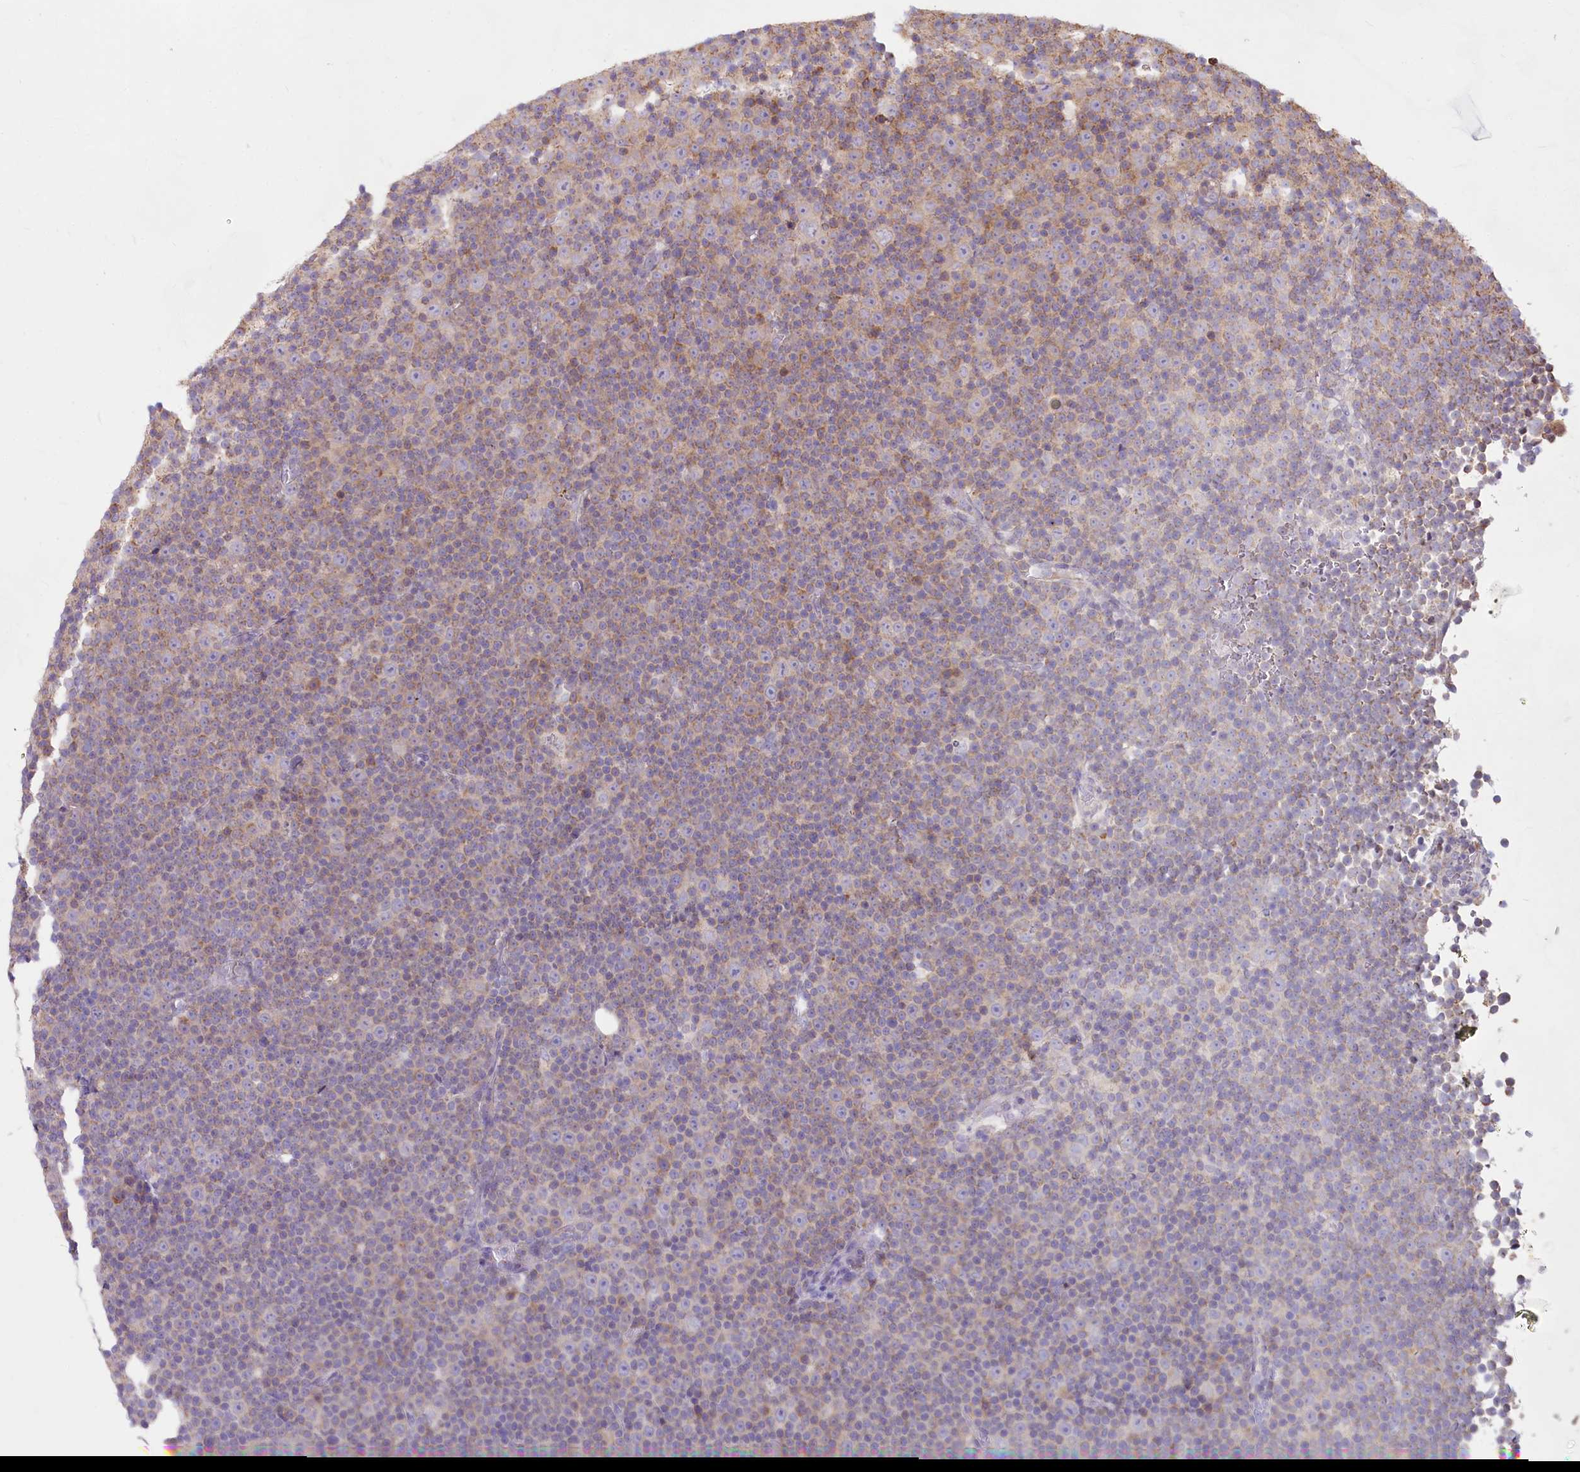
{"staining": {"intensity": "weak", "quantity": "<25%", "location": "cytoplasmic/membranous"}, "tissue": "lymphoma", "cell_type": "Tumor cells", "image_type": "cancer", "snomed": [{"axis": "morphology", "description": "Malignant lymphoma, non-Hodgkin's type, Low grade"}, {"axis": "topography", "description": "Lymph node"}], "caption": "Image shows no protein positivity in tumor cells of lymphoma tissue.", "gene": "TASOR2", "patient": {"sex": "female", "age": 67}}